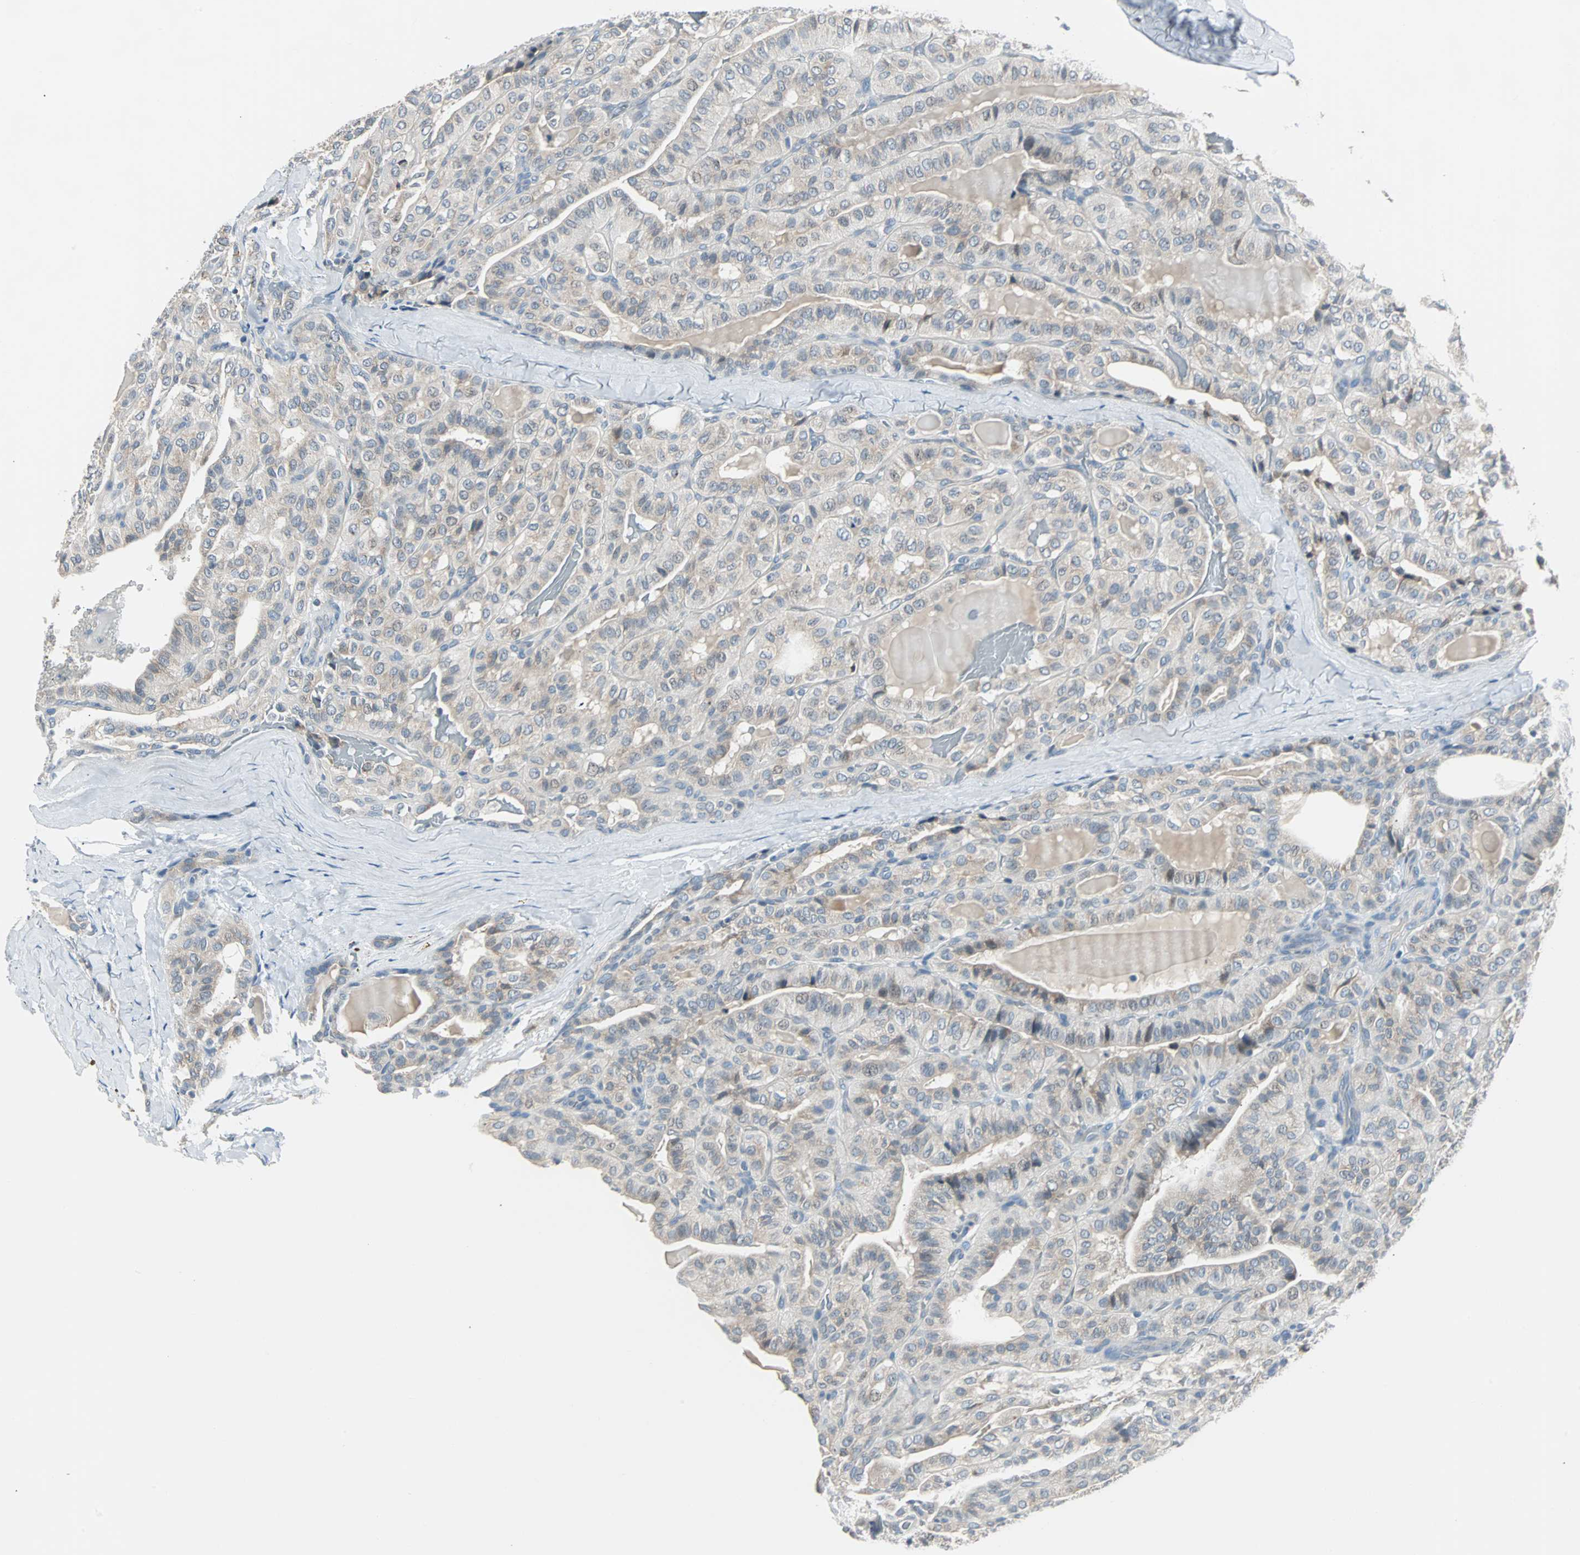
{"staining": {"intensity": "weak", "quantity": "25%-75%", "location": "cytoplasmic/membranous"}, "tissue": "thyroid cancer", "cell_type": "Tumor cells", "image_type": "cancer", "snomed": [{"axis": "morphology", "description": "Papillary adenocarcinoma, NOS"}, {"axis": "topography", "description": "Thyroid gland"}], "caption": "The photomicrograph demonstrates immunohistochemical staining of thyroid cancer. There is weak cytoplasmic/membranous expression is present in about 25%-75% of tumor cells.", "gene": "SOX30", "patient": {"sex": "male", "age": 77}}